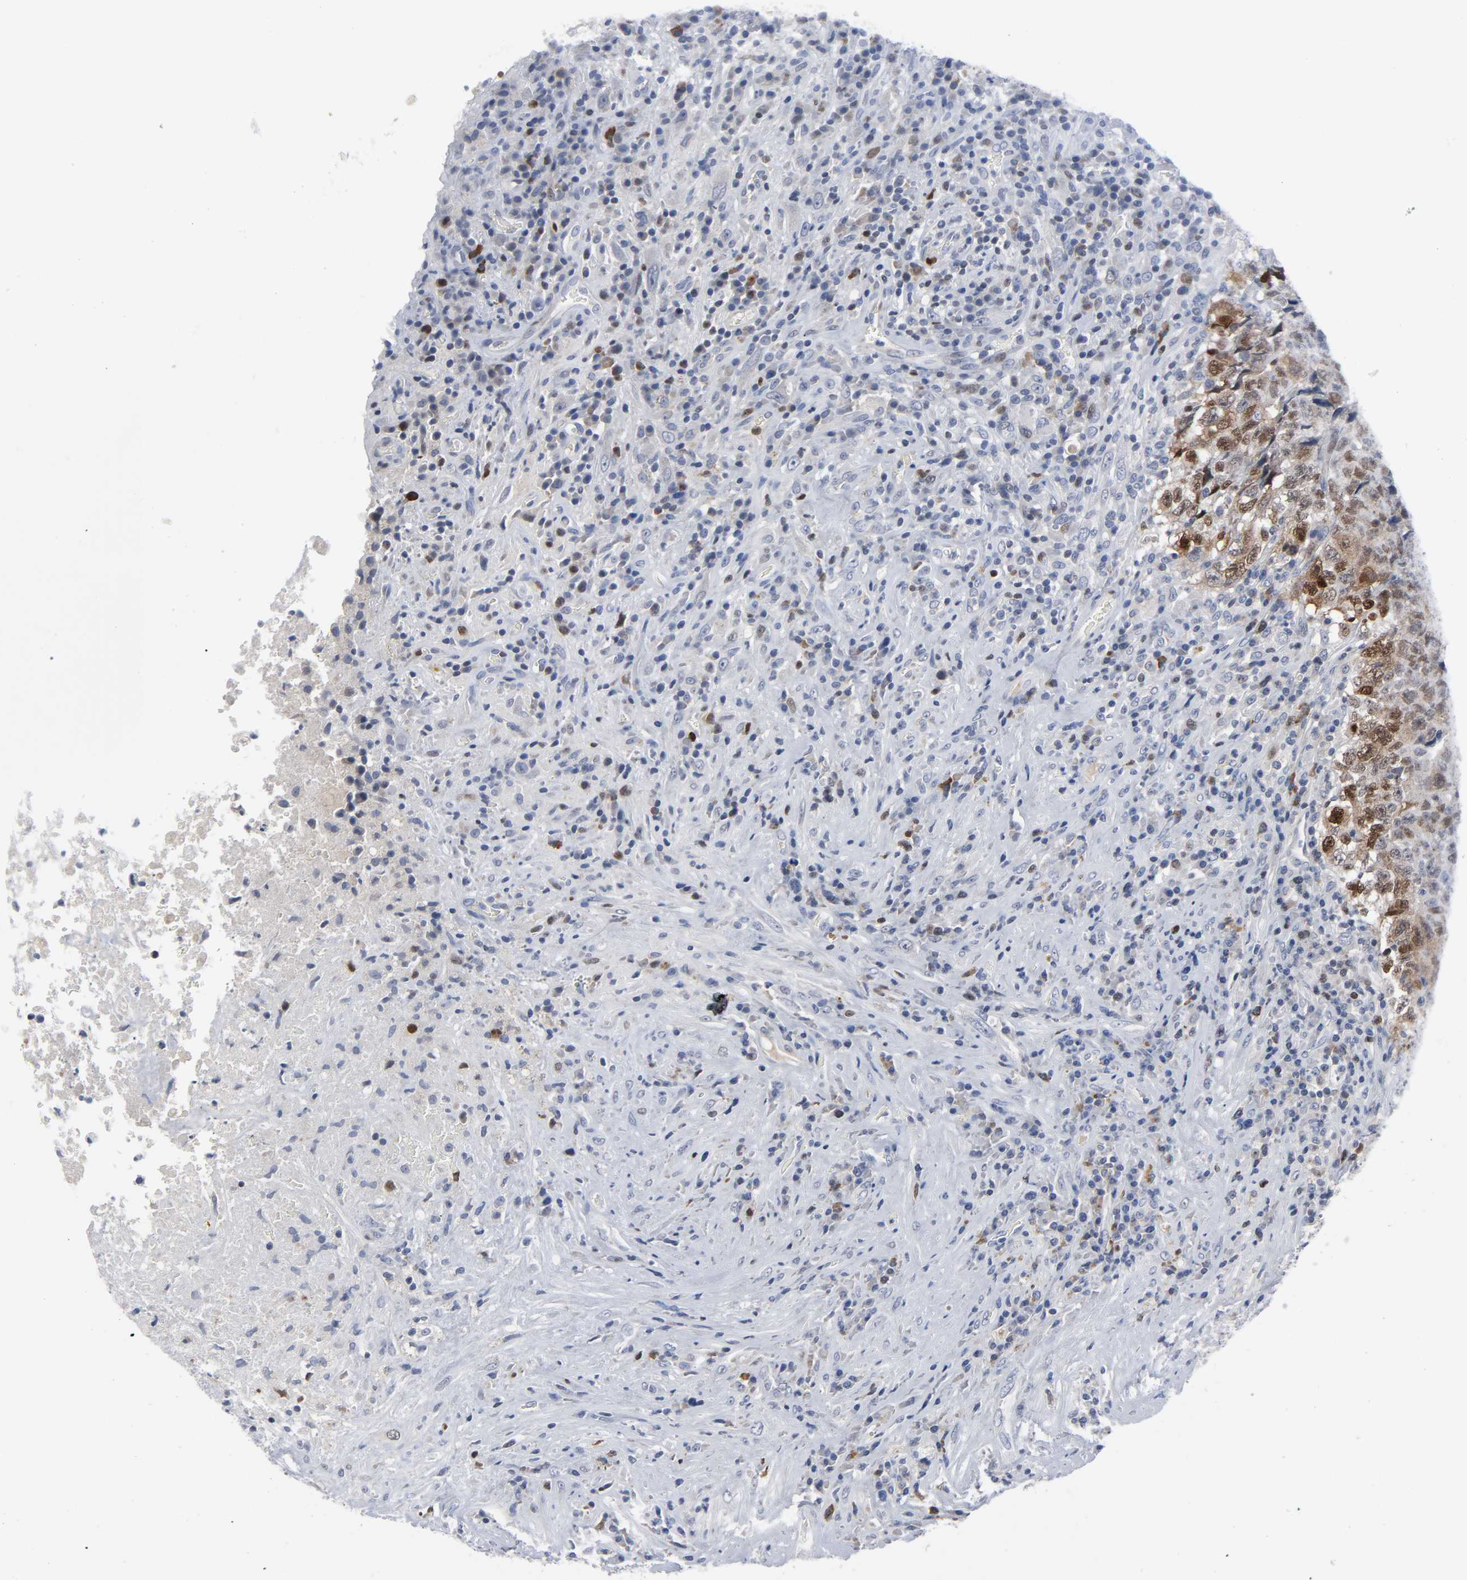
{"staining": {"intensity": "strong", "quantity": "25%-75%", "location": "cytoplasmic/membranous,nuclear"}, "tissue": "testis cancer", "cell_type": "Tumor cells", "image_type": "cancer", "snomed": [{"axis": "morphology", "description": "Necrosis, NOS"}, {"axis": "morphology", "description": "Carcinoma, Embryonal, NOS"}, {"axis": "topography", "description": "Testis"}], "caption": "A high-resolution micrograph shows IHC staining of embryonal carcinoma (testis), which shows strong cytoplasmic/membranous and nuclear staining in about 25%-75% of tumor cells.", "gene": "WEE1", "patient": {"sex": "male", "age": 19}}